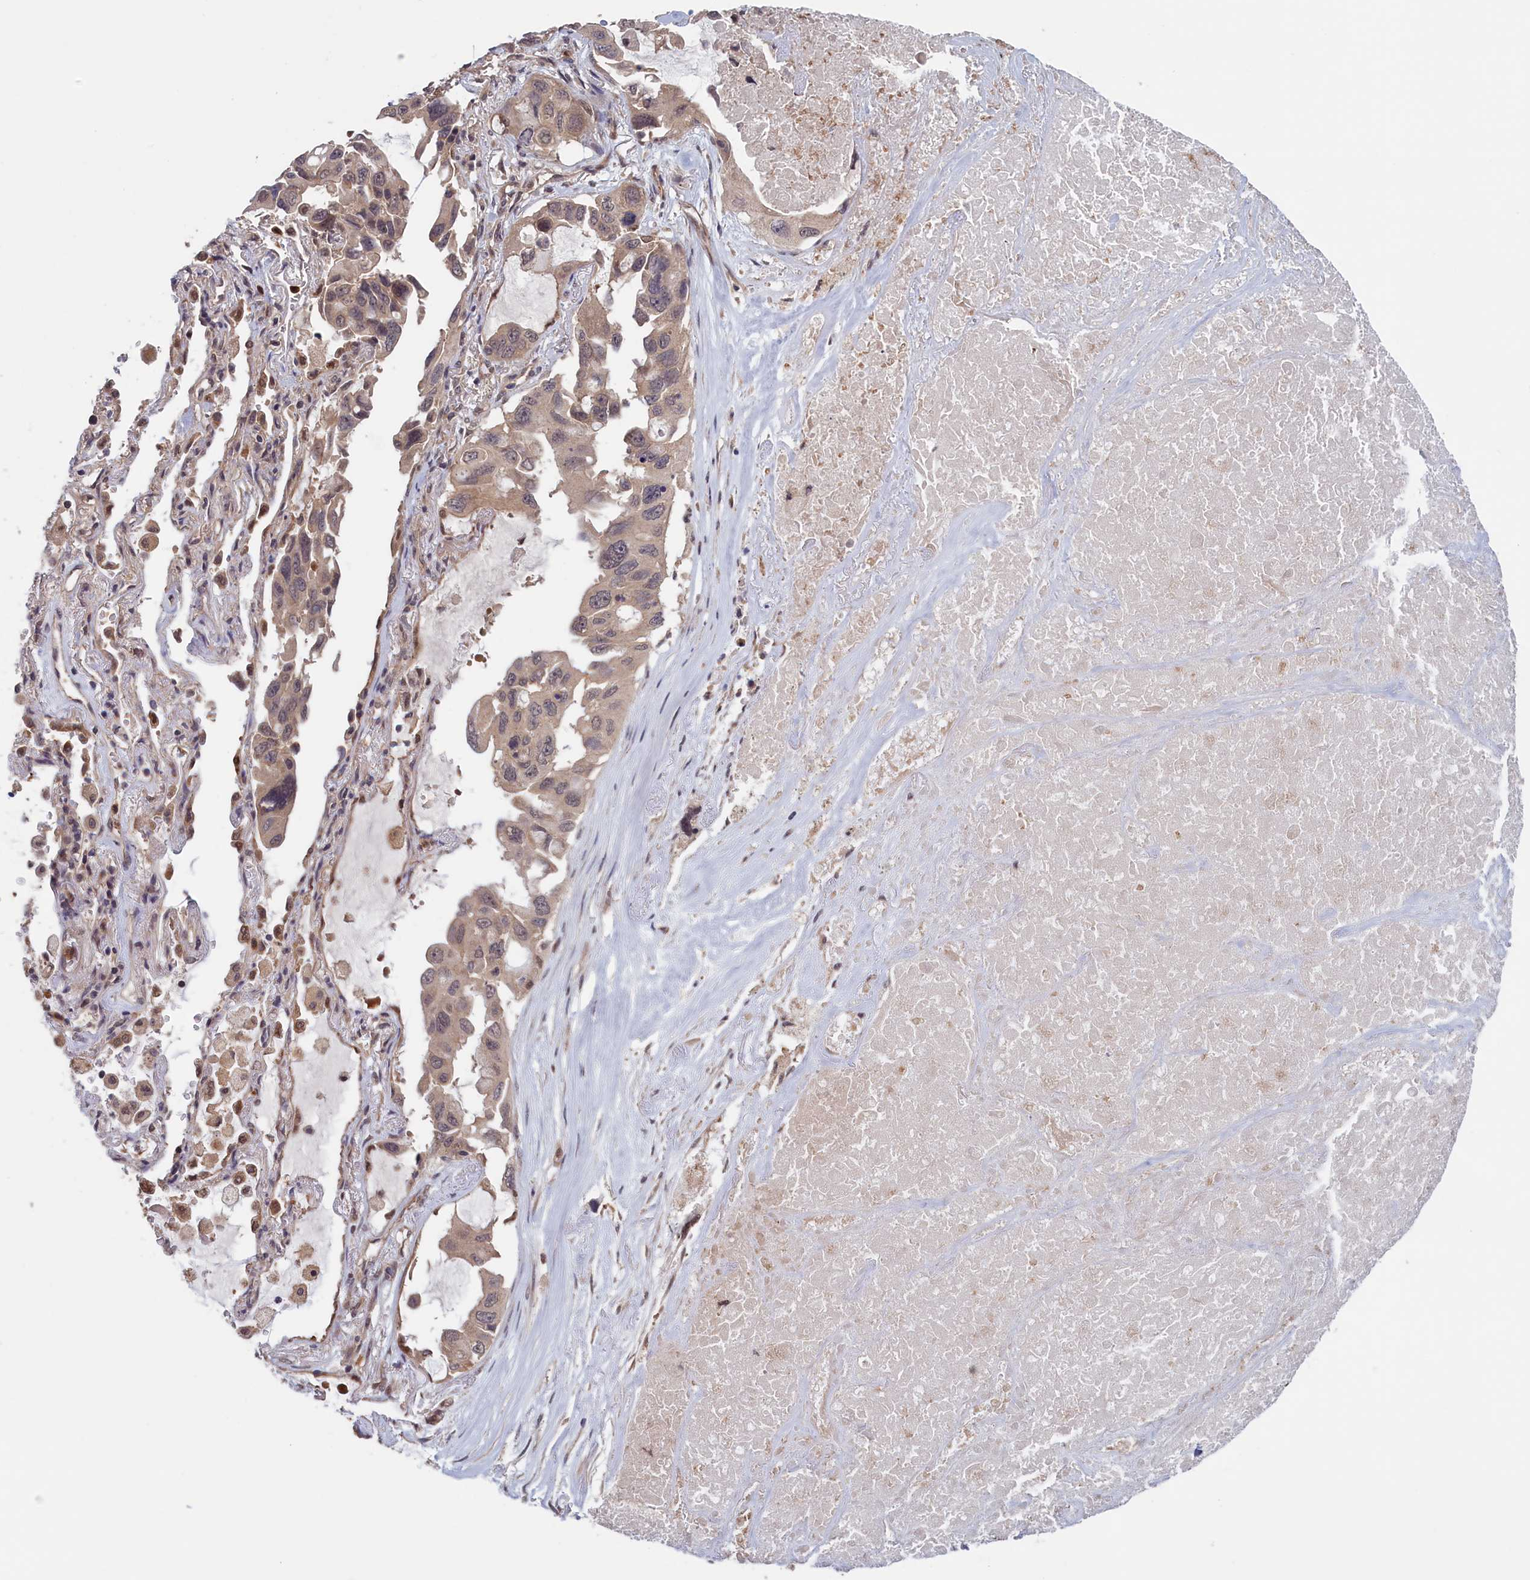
{"staining": {"intensity": "weak", "quantity": "<25%", "location": "nuclear"}, "tissue": "lung cancer", "cell_type": "Tumor cells", "image_type": "cancer", "snomed": [{"axis": "morphology", "description": "Squamous cell carcinoma, NOS"}, {"axis": "topography", "description": "Lung"}], "caption": "Immunohistochemical staining of lung cancer exhibits no significant expression in tumor cells.", "gene": "PLP2", "patient": {"sex": "female", "age": 73}}